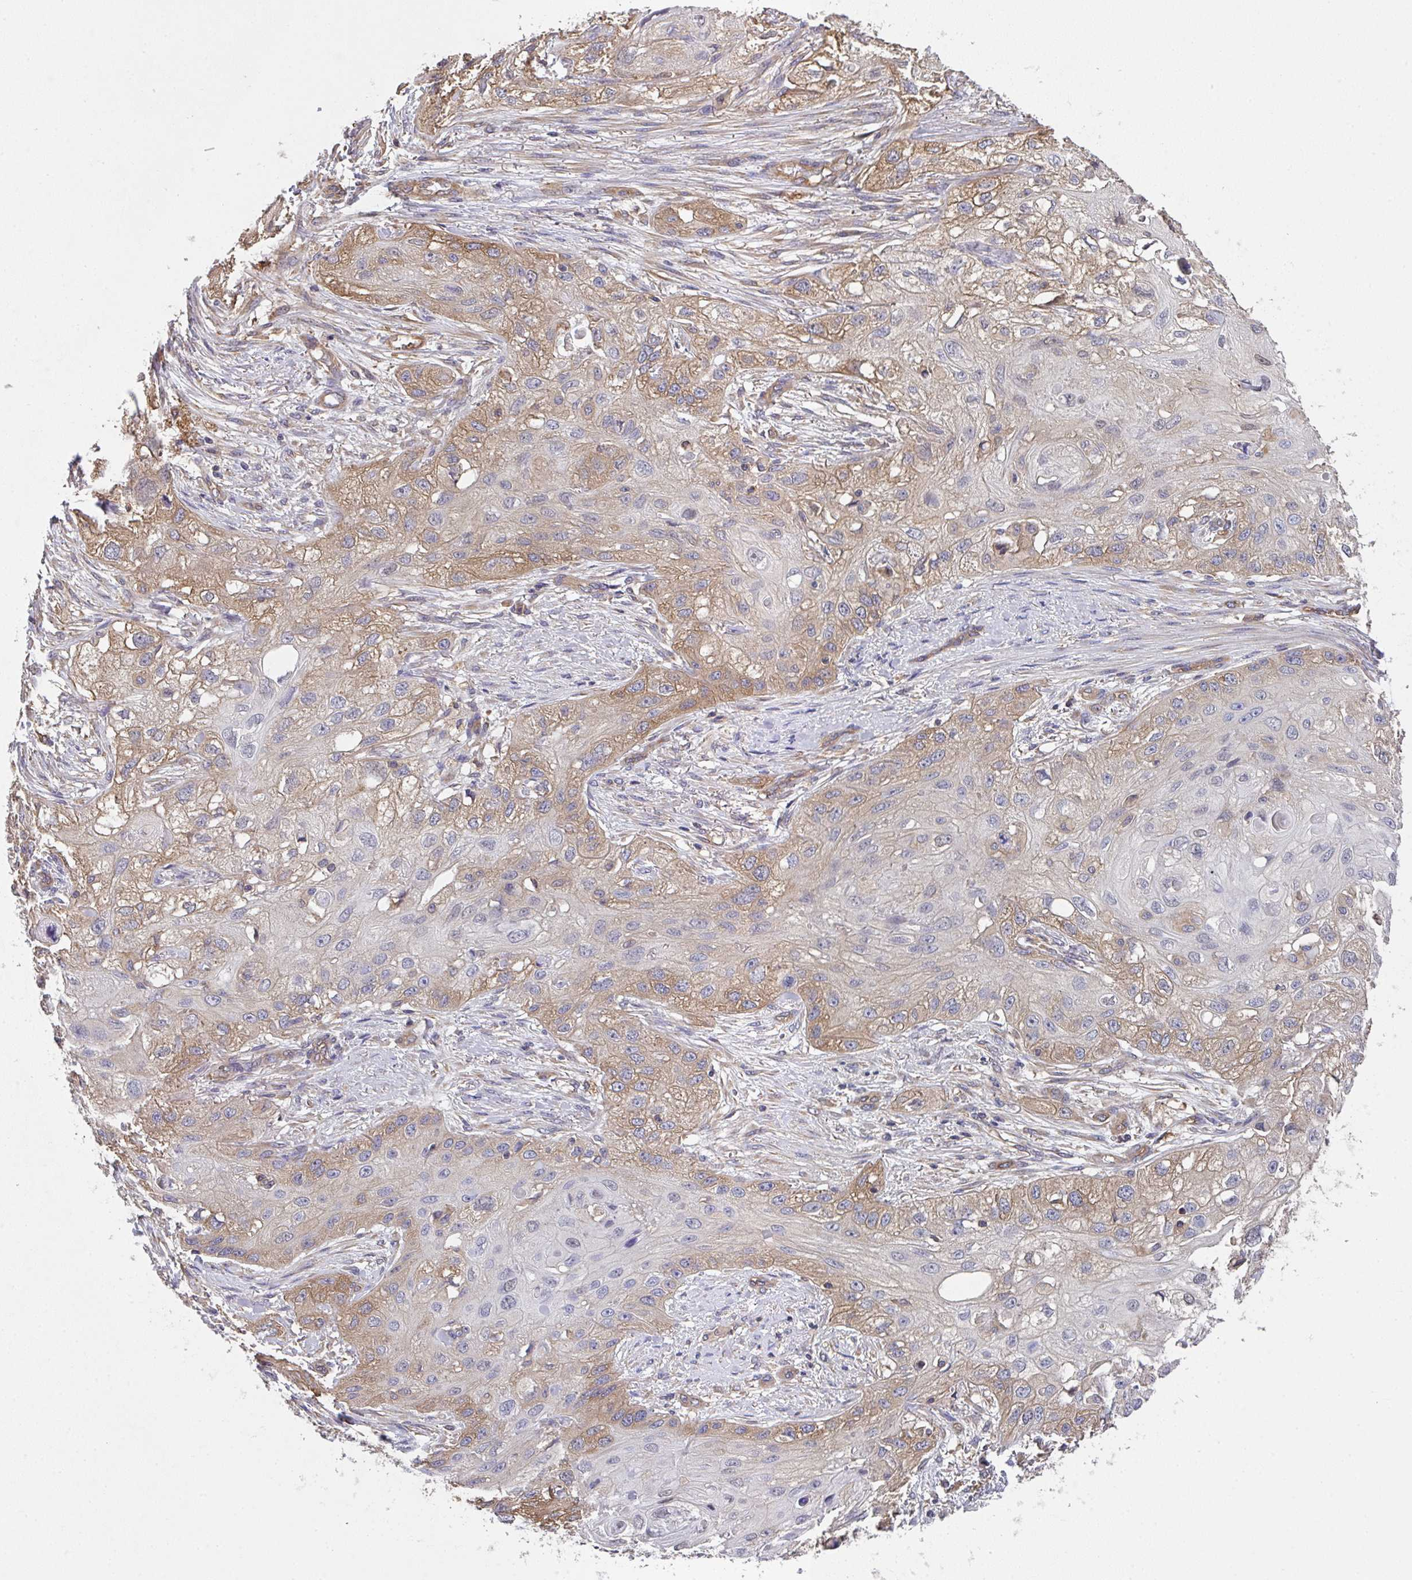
{"staining": {"intensity": "weak", "quantity": "25%-75%", "location": "cytoplasmic/membranous"}, "tissue": "skin cancer", "cell_type": "Tumor cells", "image_type": "cancer", "snomed": [{"axis": "morphology", "description": "Squamous cell carcinoma, NOS"}, {"axis": "topography", "description": "Skin"}, {"axis": "topography", "description": "Vulva"}], "caption": "The image shows staining of squamous cell carcinoma (skin), revealing weak cytoplasmic/membranous protein positivity (brown color) within tumor cells.", "gene": "TMEM229A", "patient": {"sex": "female", "age": 86}}